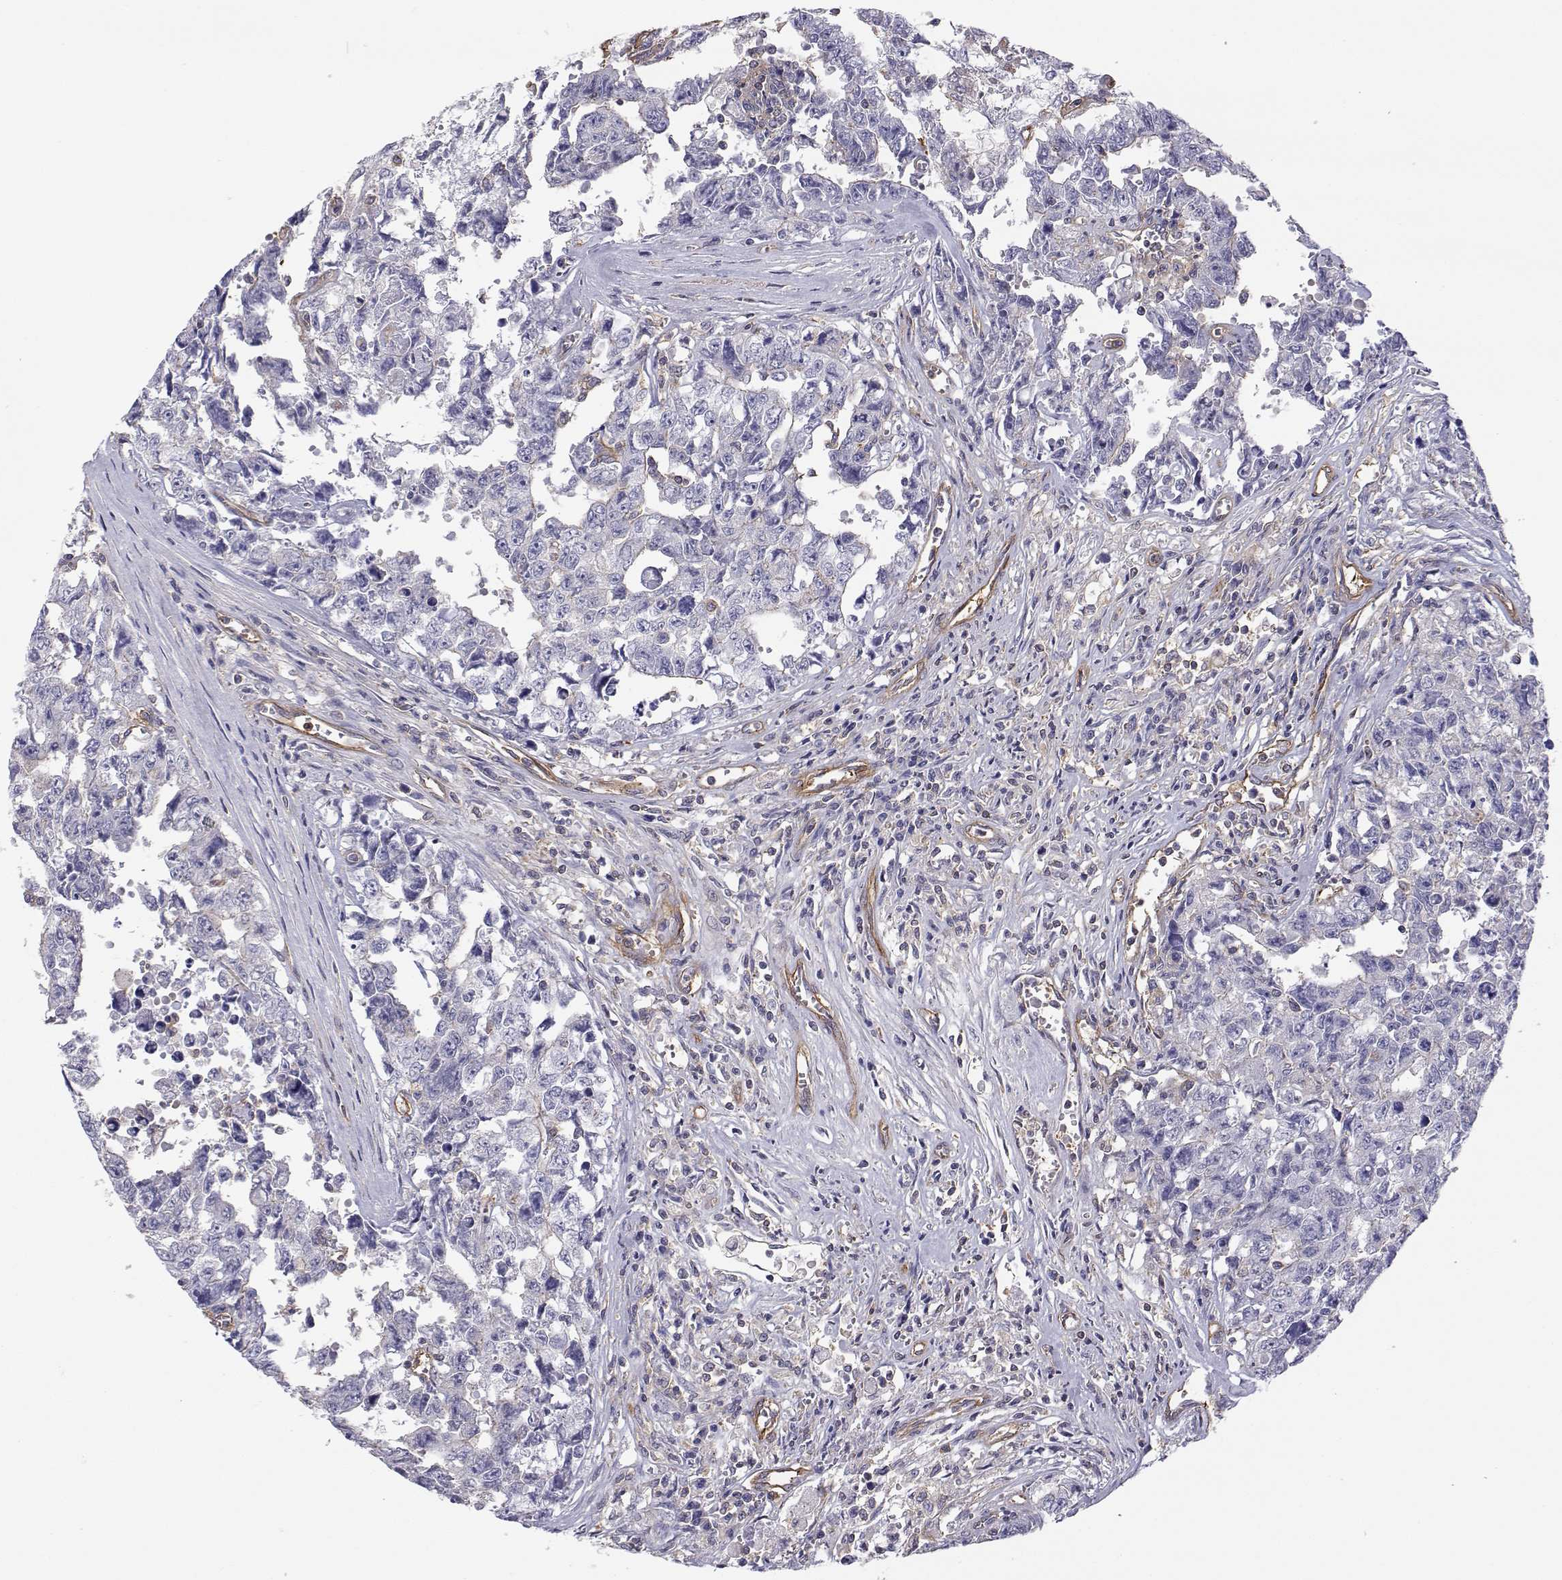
{"staining": {"intensity": "negative", "quantity": "none", "location": "none"}, "tissue": "testis cancer", "cell_type": "Tumor cells", "image_type": "cancer", "snomed": [{"axis": "morphology", "description": "Carcinoma, Embryonal, NOS"}, {"axis": "topography", "description": "Testis"}], "caption": "The histopathology image exhibits no staining of tumor cells in testis cancer (embryonal carcinoma).", "gene": "MYH9", "patient": {"sex": "male", "age": 24}}